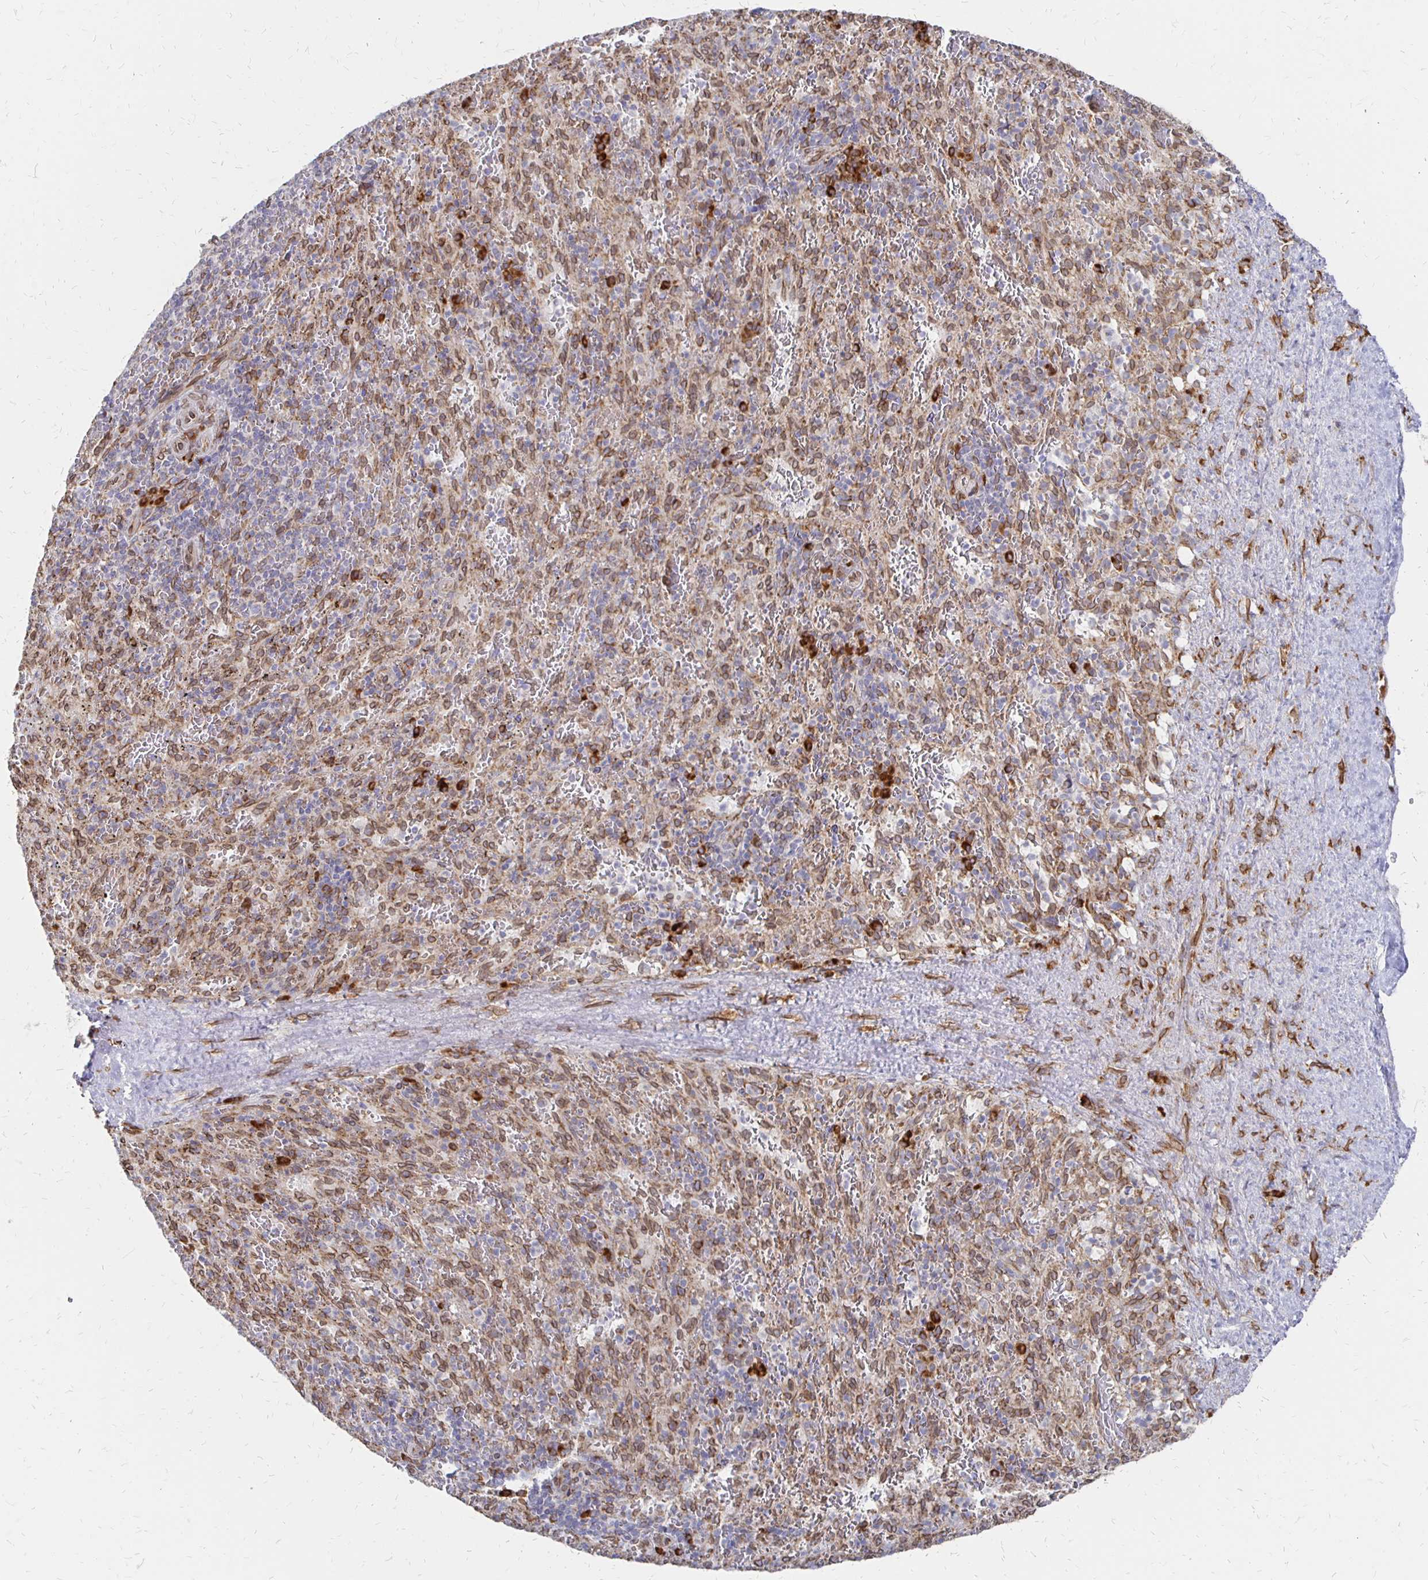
{"staining": {"intensity": "moderate", "quantity": "25%-75%", "location": "cytoplasmic/membranous,nuclear"}, "tissue": "spleen", "cell_type": "Cells in red pulp", "image_type": "normal", "snomed": [{"axis": "morphology", "description": "Normal tissue, NOS"}, {"axis": "topography", "description": "Spleen"}], "caption": "Spleen stained with immunohistochemistry (IHC) shows moderate cytoplasmic/membranous,nuclear positivity in about 25%-75% of cells in red pulp. The staining was performed using DAB to visualize the protein expression in brown, while the nuclei were stained in blue with hematoxylin (Magnification: 20x).", "gene": "PELI3", "patient": {"sex": "male", "age": 57}}